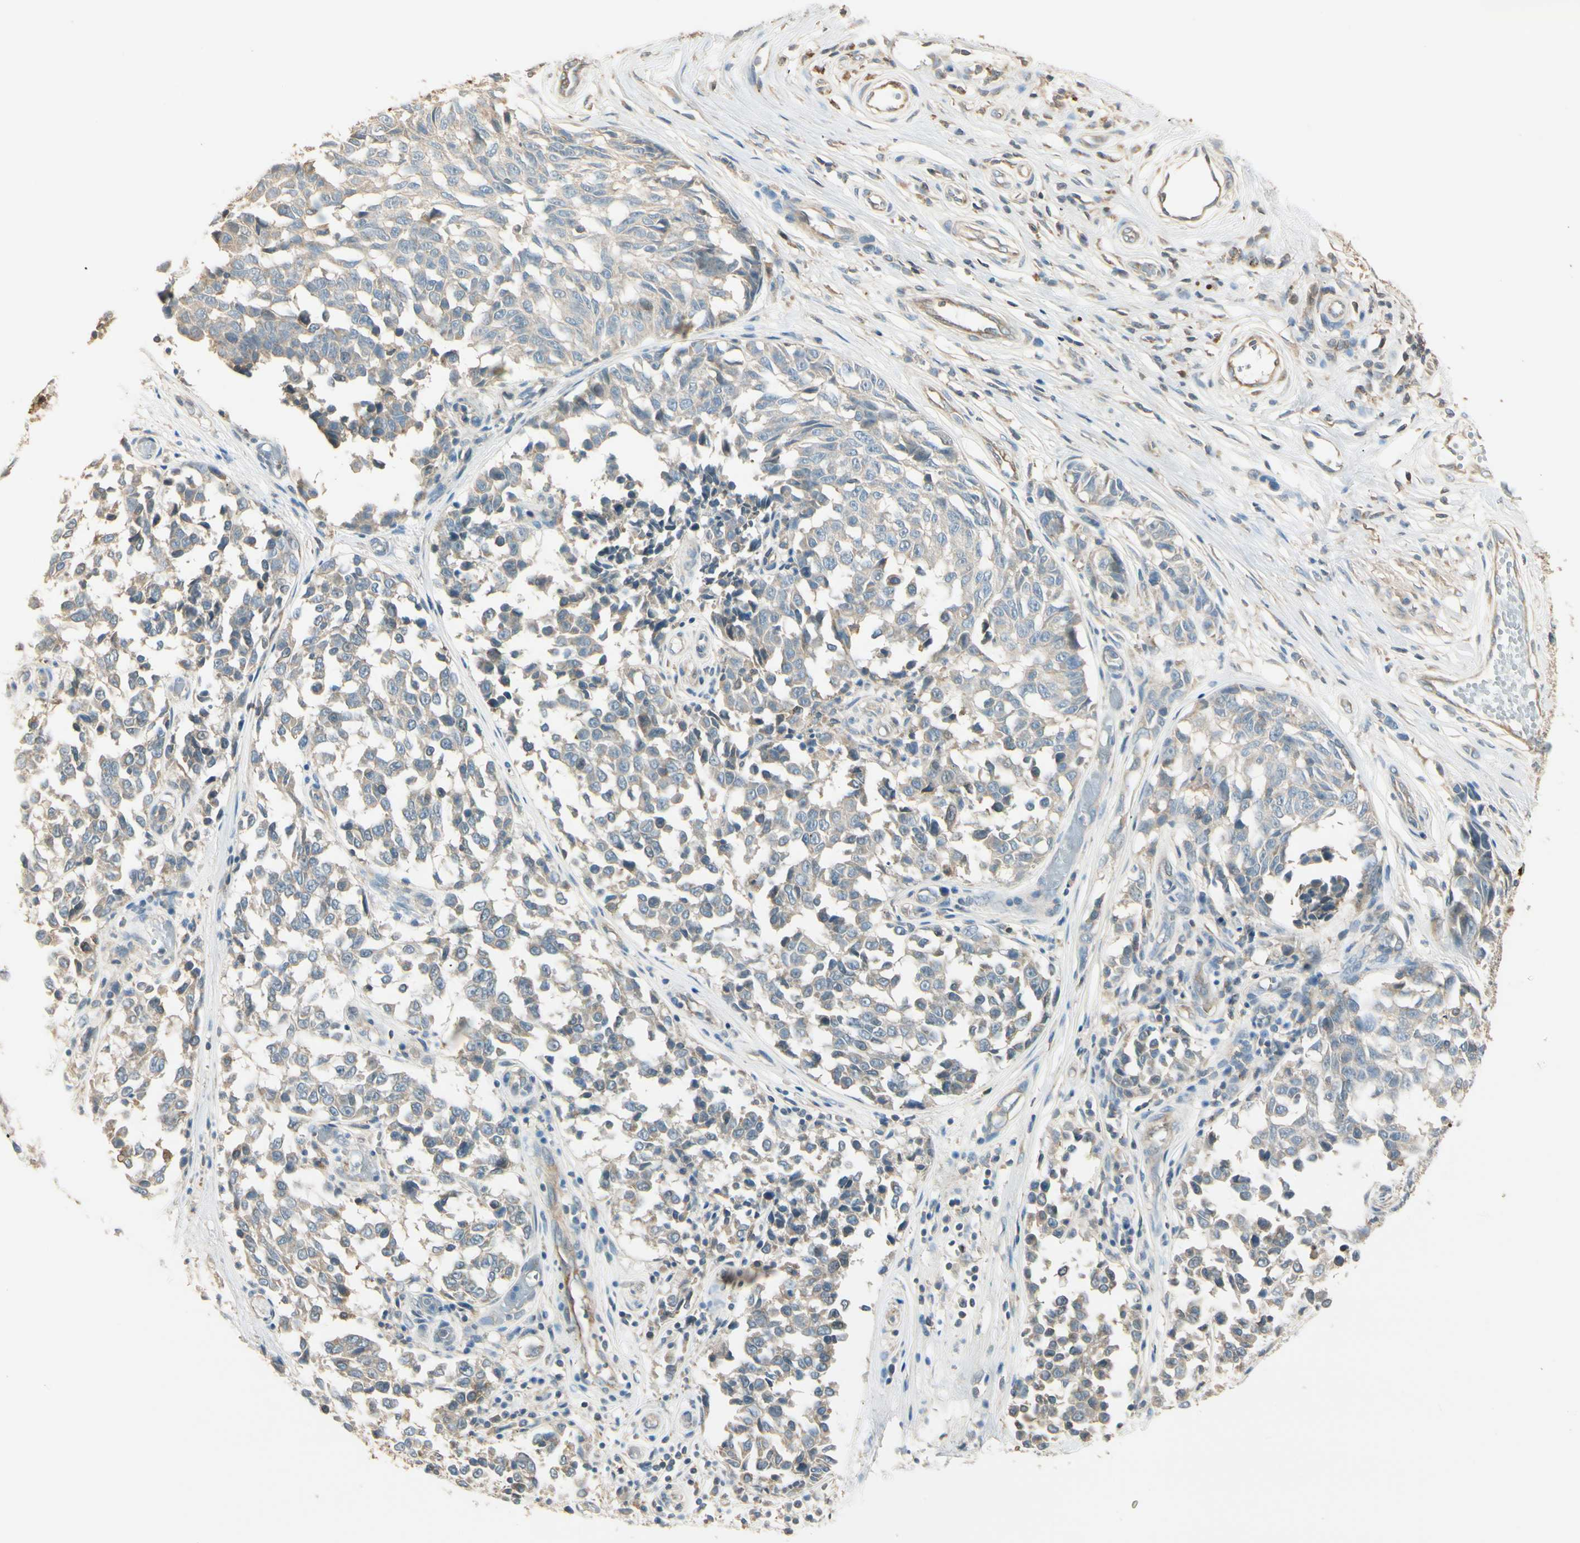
{"staining": {"intensity": "weak", "quantity": "25%-75%", "location": "cytoplasmic/membranous"}, "tissue": "melanoma", "cell_type": "Tumor cells", "image_type": "cancer", "snomed": [{"axis": "morphology", "description": "Malignant melanoma, NOS"}, {"axis": "topography", "description": "Skin"}], "caption": "Tumor cells display low levels of weak cytoplasmic/membranous positivity in about 25%-75% of cells in melanoma. Nuclei are stained in blue.", "gene": "PLXNA1", "patient": {"sex": "female", "age": 64}}